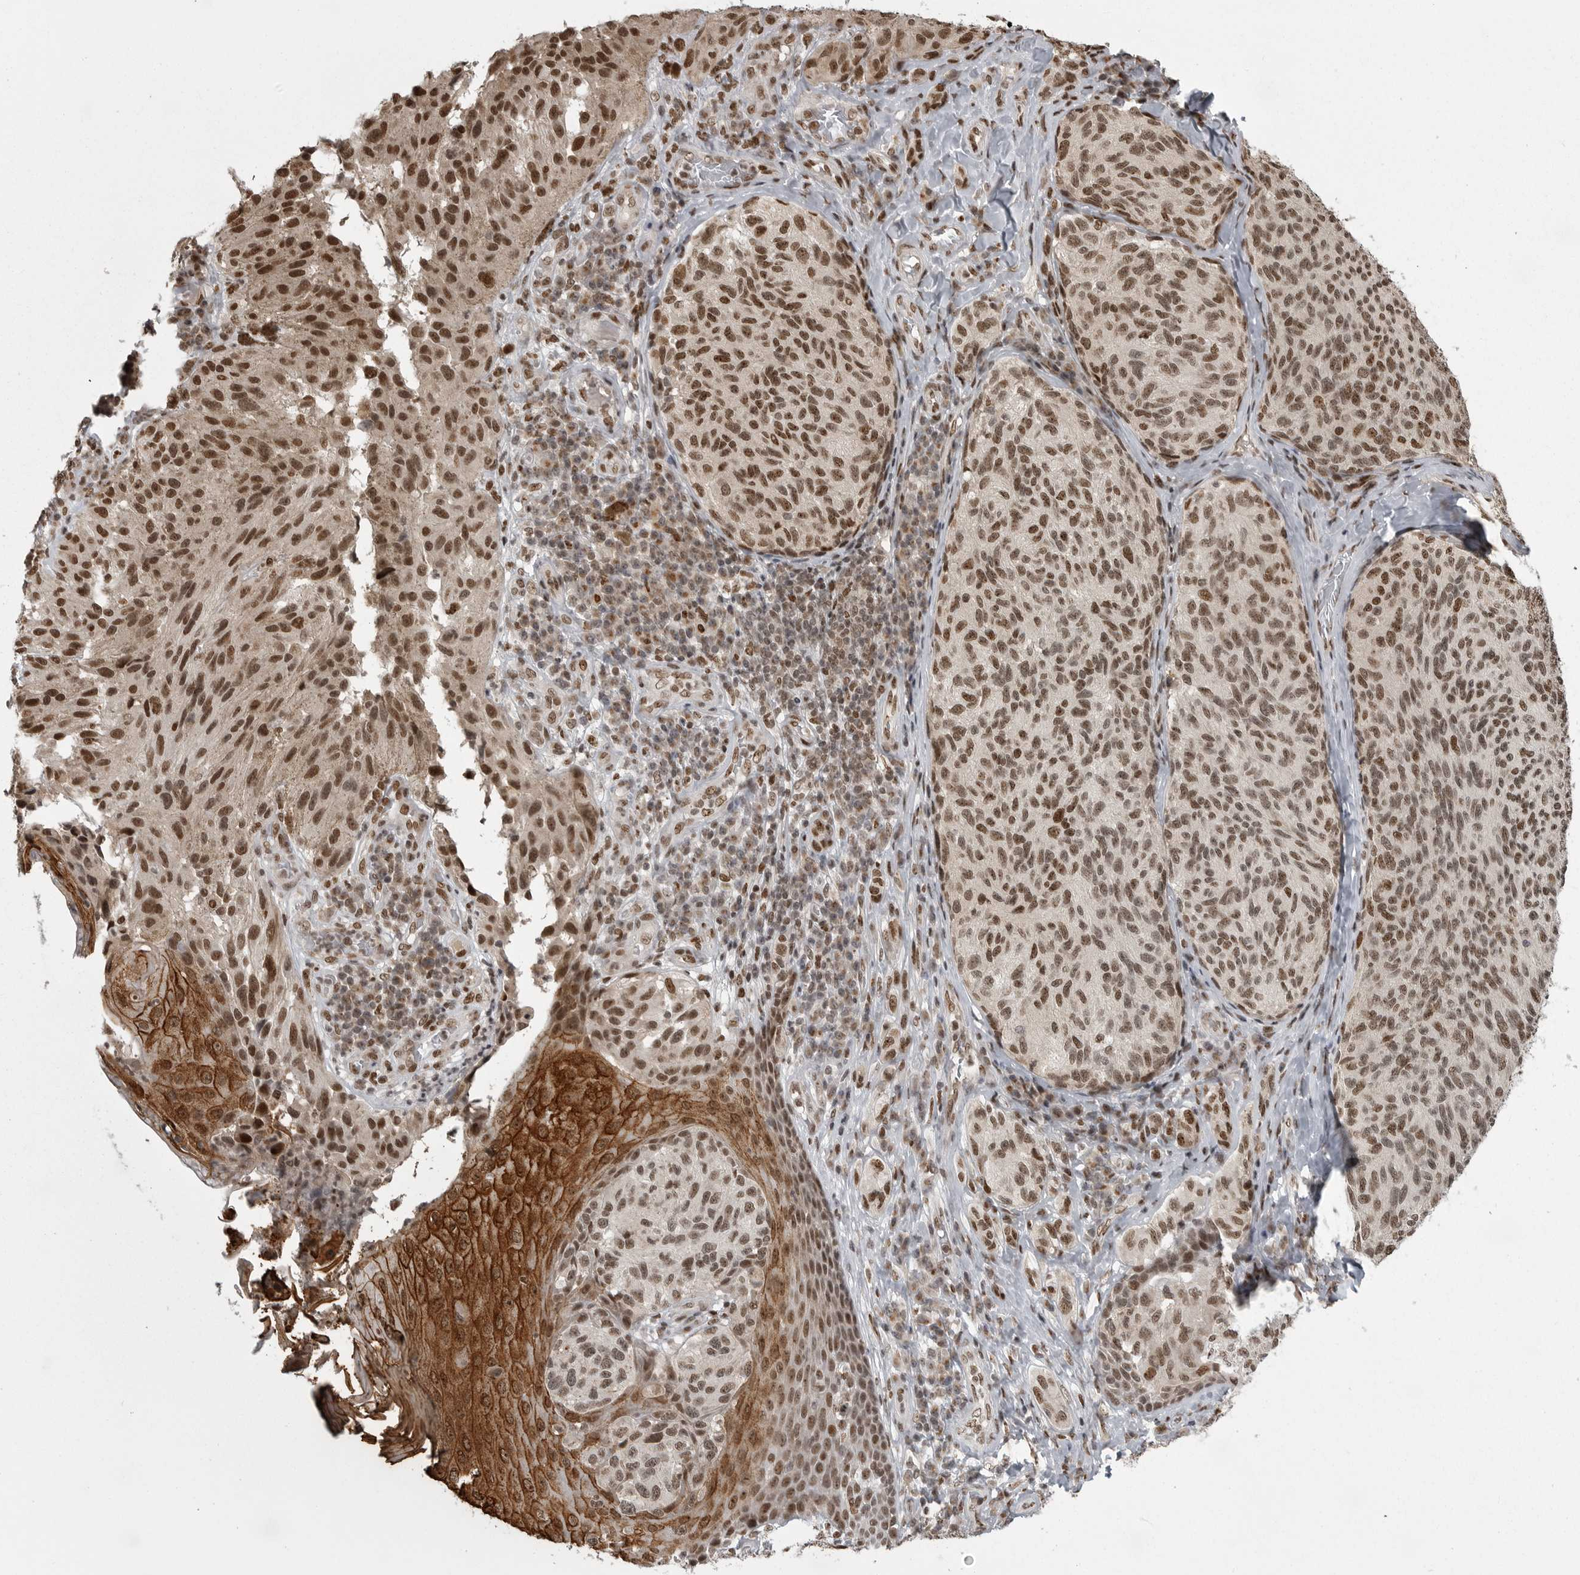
{"staining": {"intensity": "strong", "quantity": ">75%", "location": "nuclear"}, "tissue": "melanoma", "cell_type": "Tumor cells", "image_type": "cancer", "snomed": [{"axis": "morphology", "description": "Malignant melanoma, NOS"}, {"axis": "topography", "description": "Skin"}], "caption": "A photomicrograph of human melanoma stained for a protein displays strong nuclear brown staining in tumor cells.", "gene": "YAF2", "patient": {"sex": "female", "age": 73}}